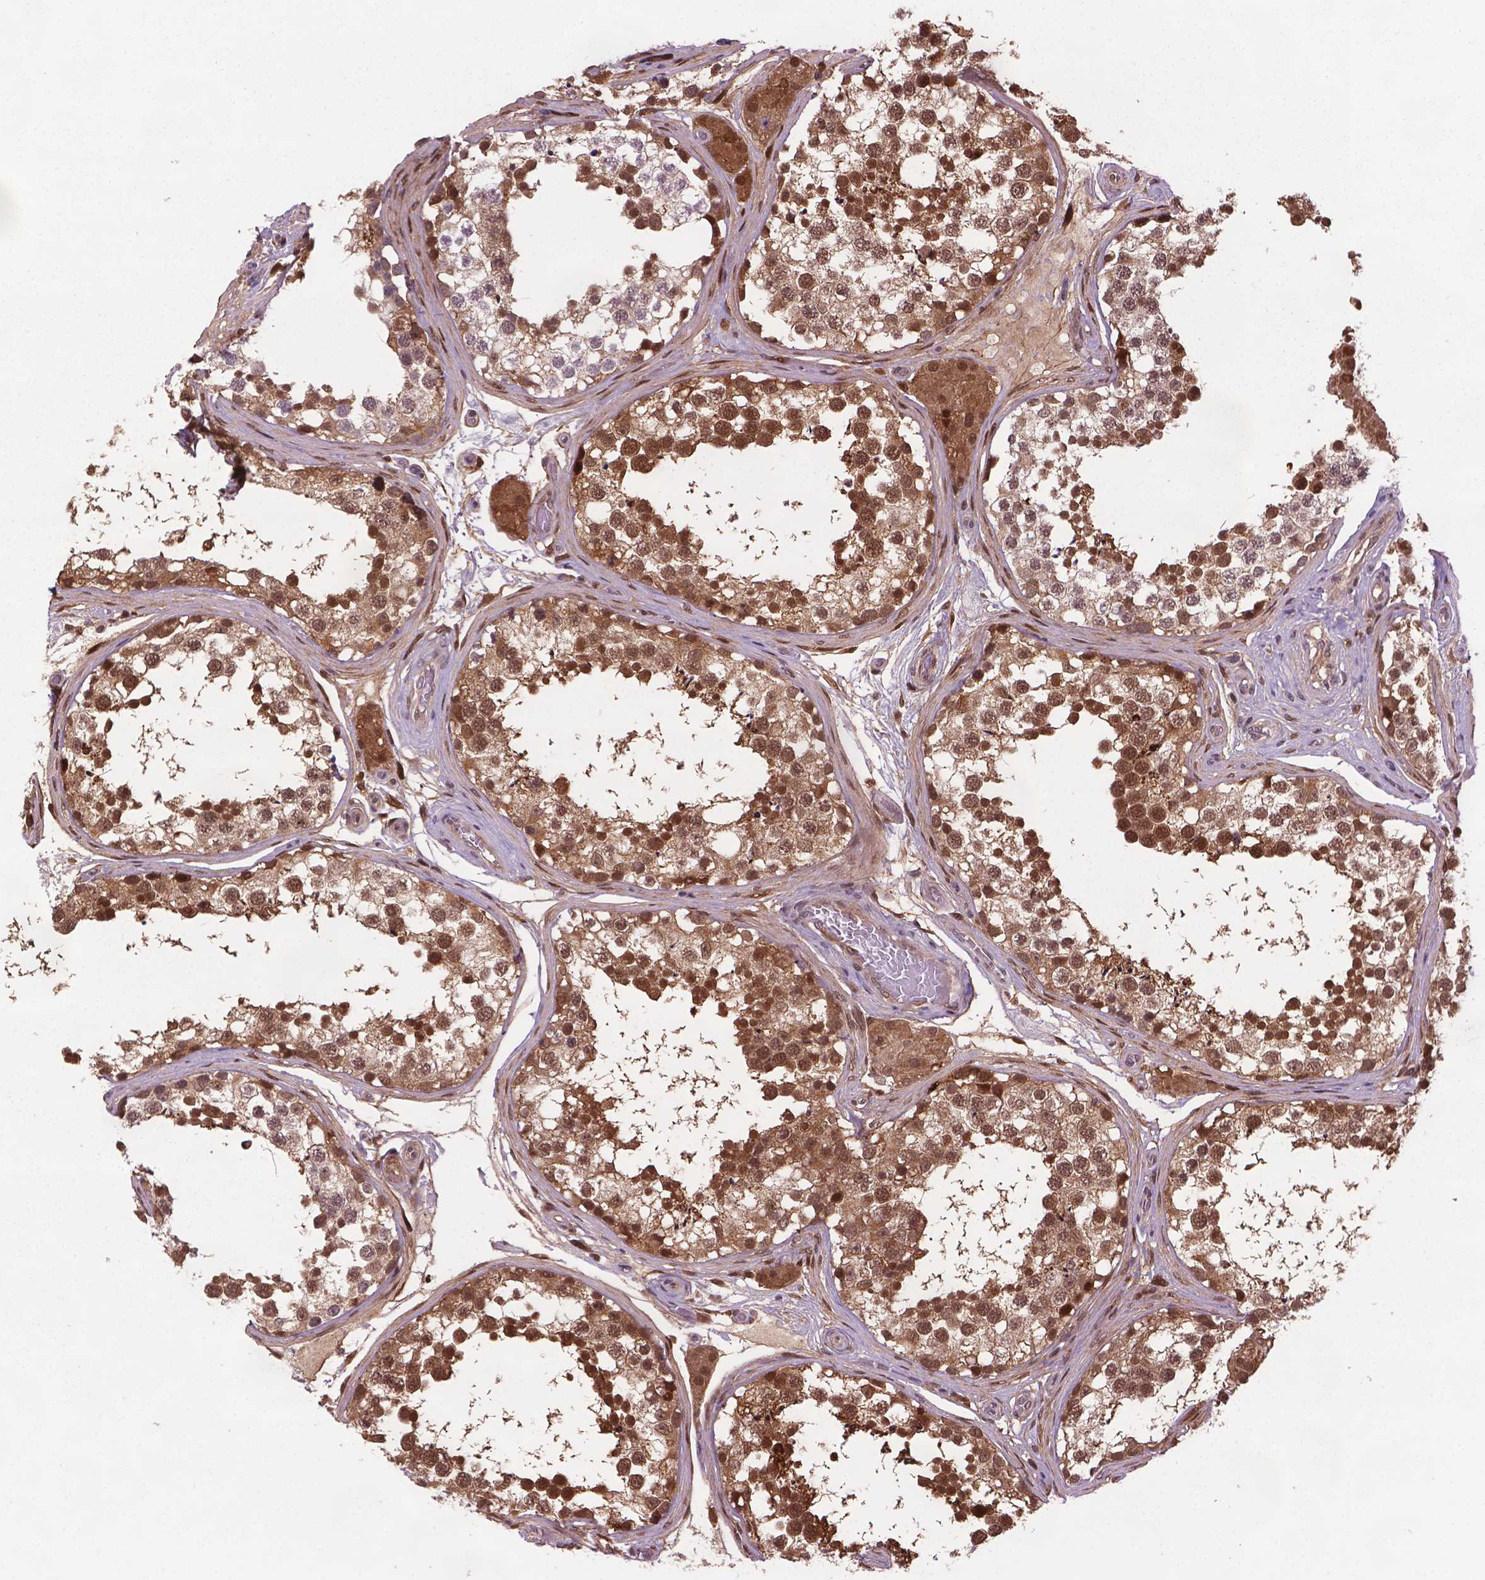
{"staining": {"intensity": "moderate", "quantity": ">75%", "location": "cytoplasmic/membranous,nuclear"}, "tissue": "testis", "cell_type": "Cells in seminiferous ducts", "image_type": "normal", "snomed": [{"axis": "morphology", "description": "Normal tissue, NOS"}, {"axis": "morphology", "description": "Seminoma, NOS"}, {"axis": "topography", "description": "Testis"}], "caption": "Benign testis demonstrates moderate cytoplasmic/membranous,nuclear staining in approximately >75% of cells in seminiferous ducts, visualized by immunohistochemistry.", "gene": "PLIN3", "patient": {"sex": "male", "age": 65}}